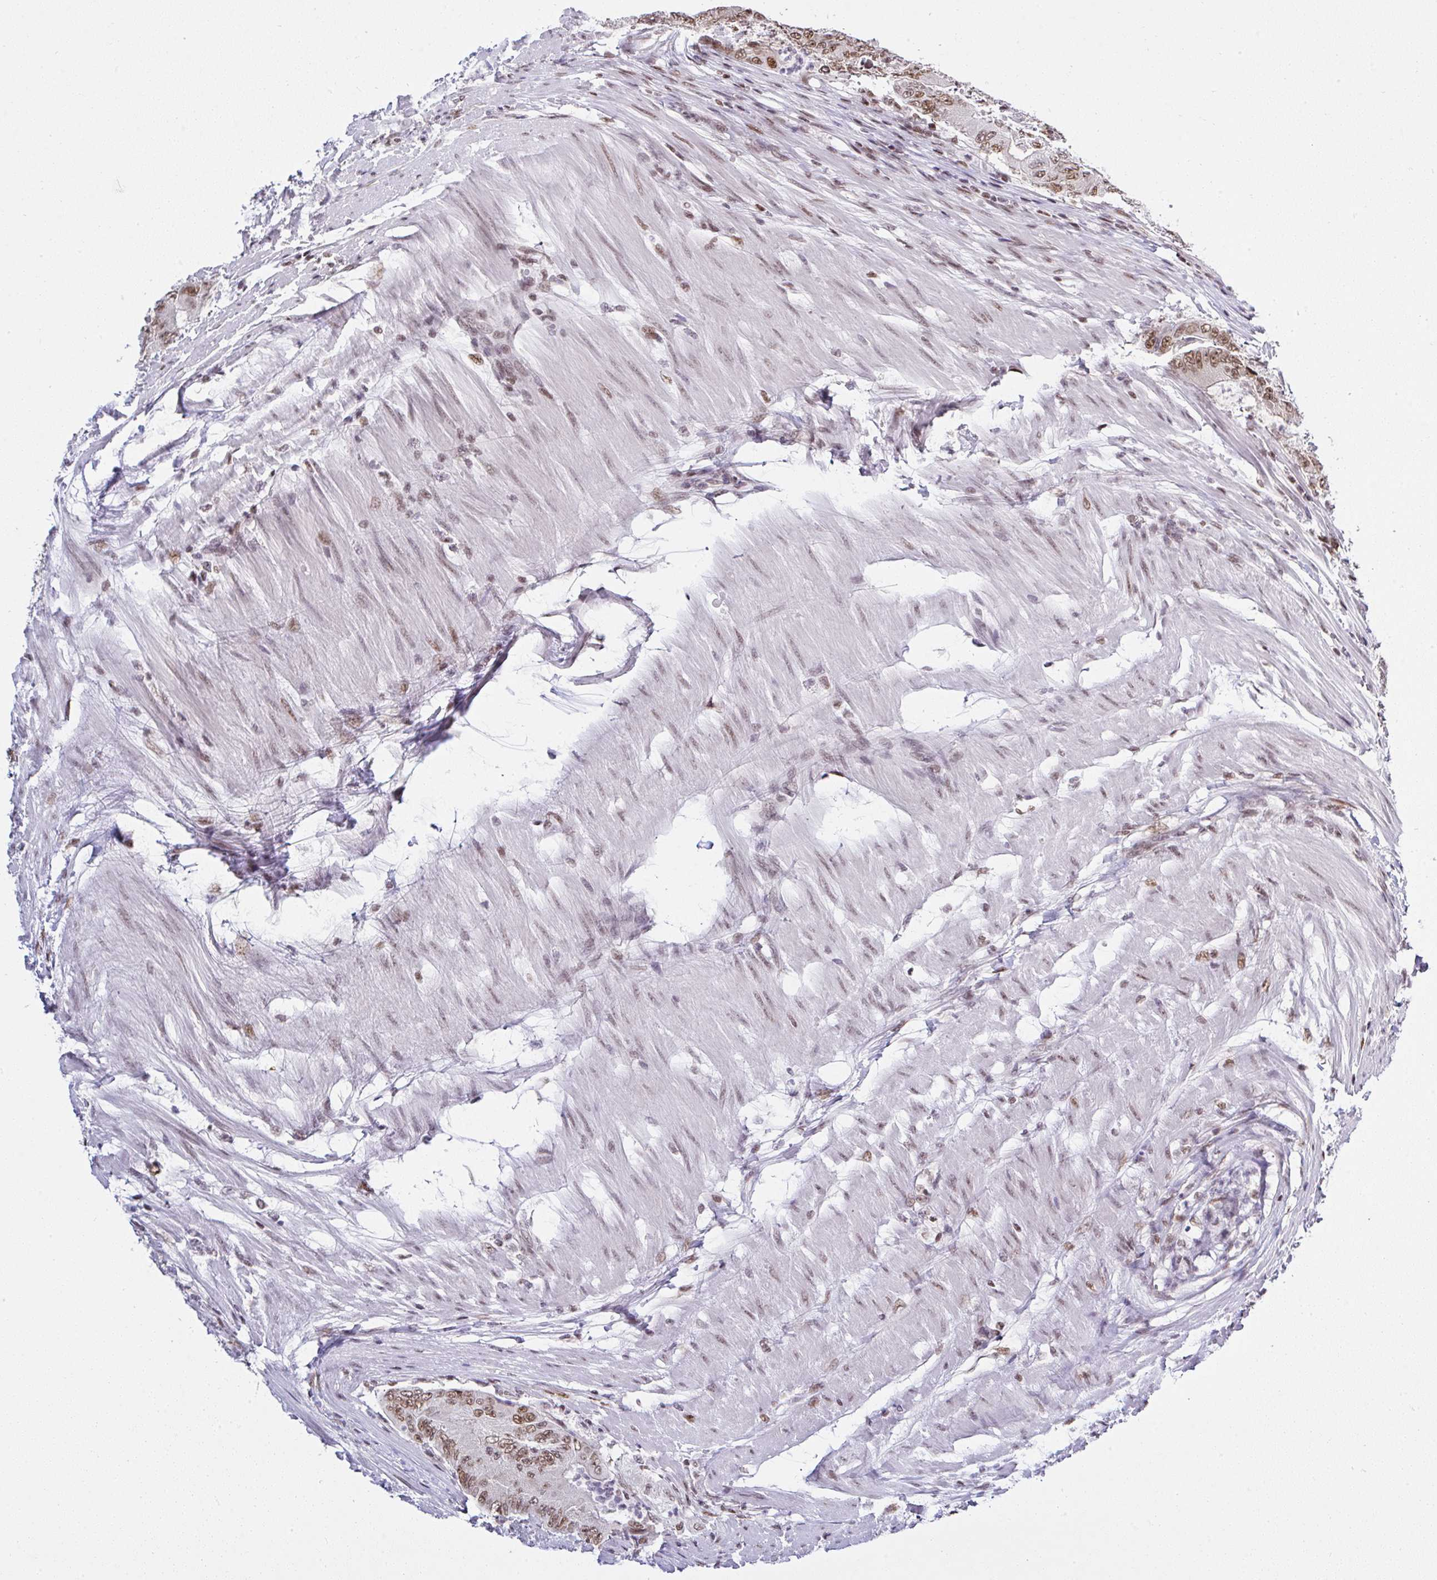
{"staining": {"intensity": "moderate", "quantity": ">75%", "location": "nuclear"}, "tissue": "colorectal cancer", "cell_type": "Tumor cells", "image_type": "cancer", "snomed": [{"axis": "morphology", "description": "Adenocarcinoma, NOS"}, {"axis": "topography", "description": "Colon"}], "caption": "Colorectal cancer (adenocarcinoma) stained with immunohistochemistry reveals moderate nuclear positivity in about >75% of tumor cells.", "gene": "DR1", "patient": {"sex": "female", "age": 48}}